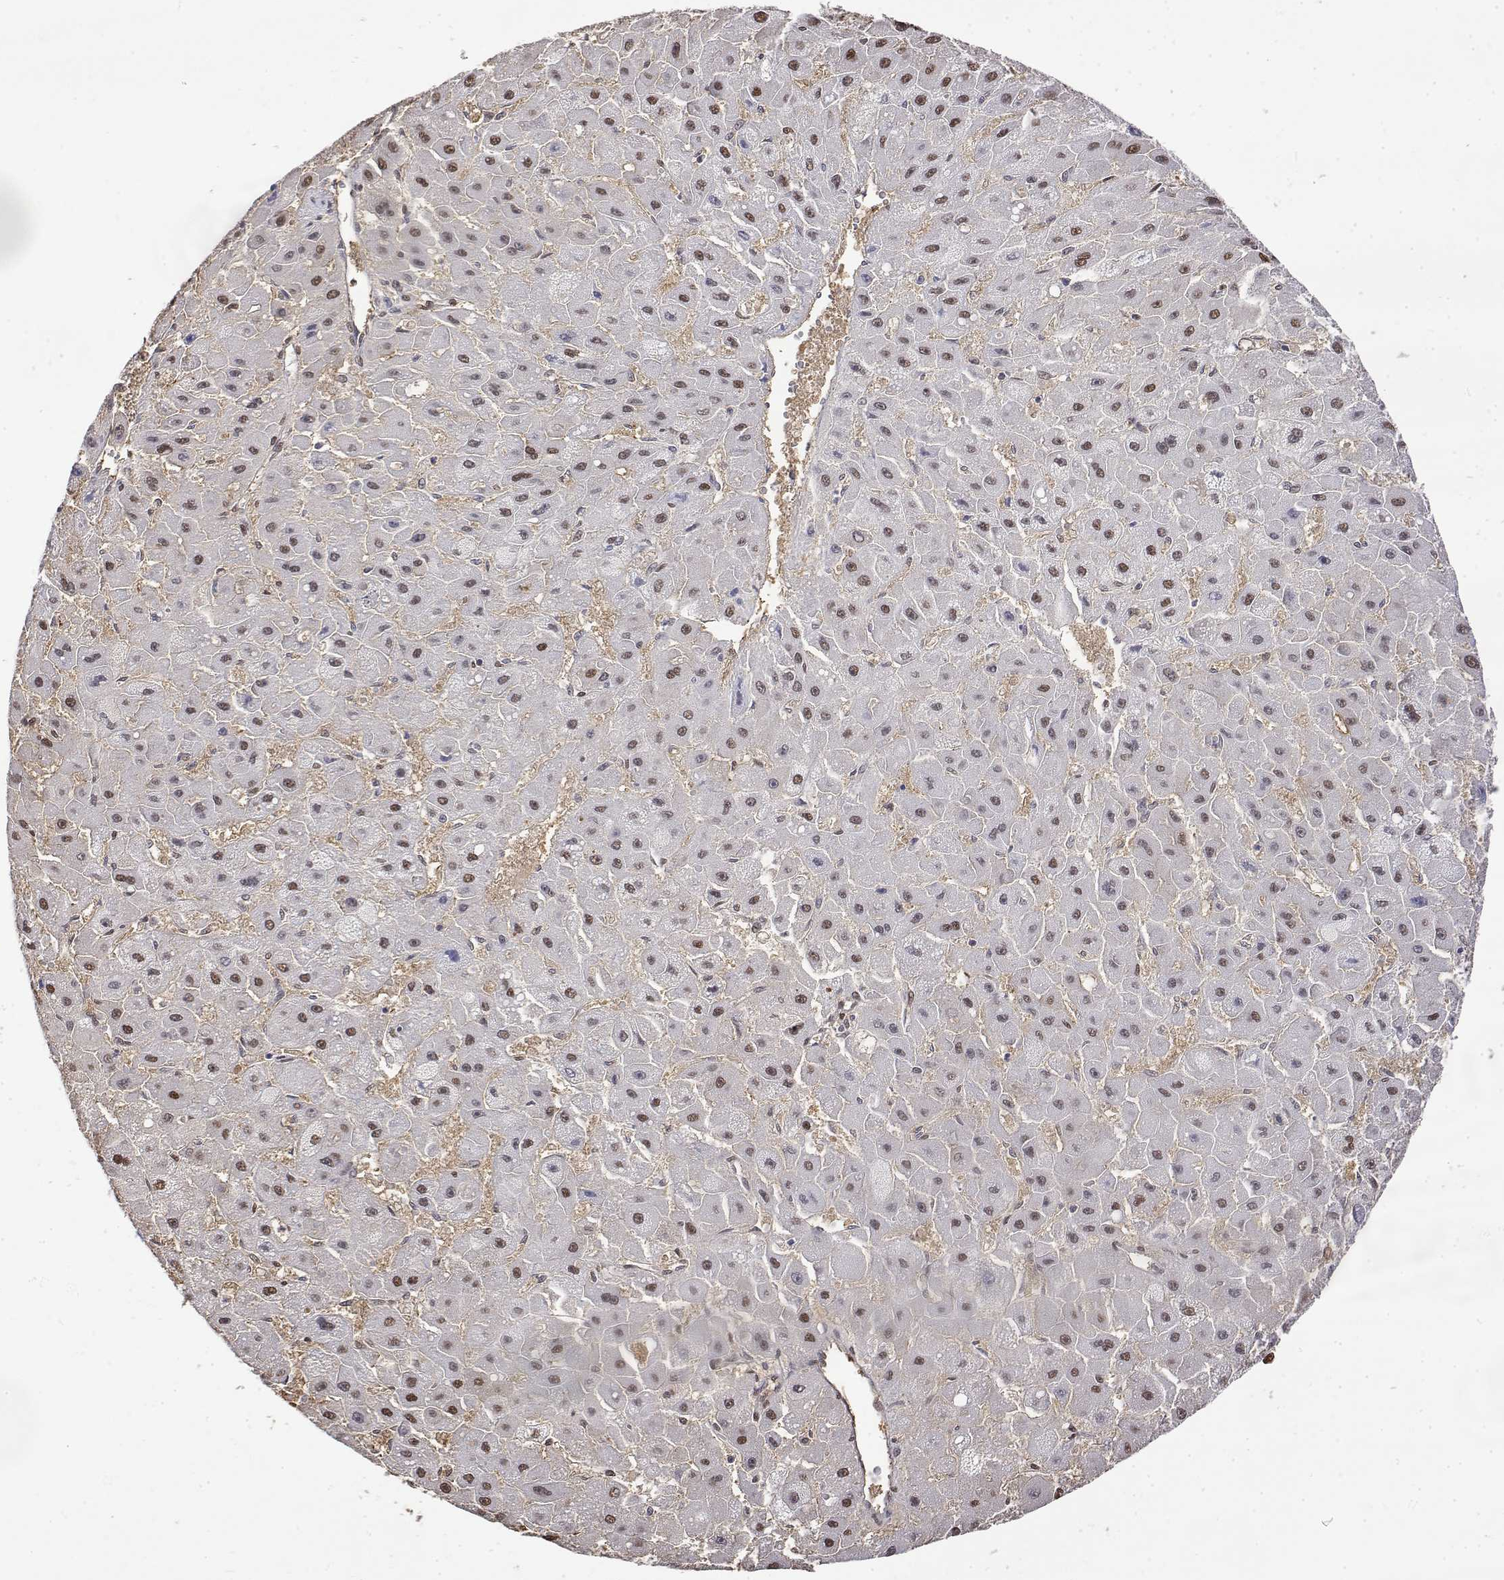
{"staining": {"intensity": "moderate", "quantity": "<25%", "location": "nuclear"}, "tissue": "liver cancer", "cell_type": "Tumor cells", "image_type": "cancer", "snomed": [{"axis": "morphology", "description": "Carcinoma, Hepatocellular, NOS"}, {"axis": "topography", "description": "Liver"}], "caption": "The immunohistochemical stain labels moderate nuclear expression in tumor cells of liver hepatocellular carcinoma tissue.", "gene": "TPI1", "patient": {"sex": "female", "age": 25}}